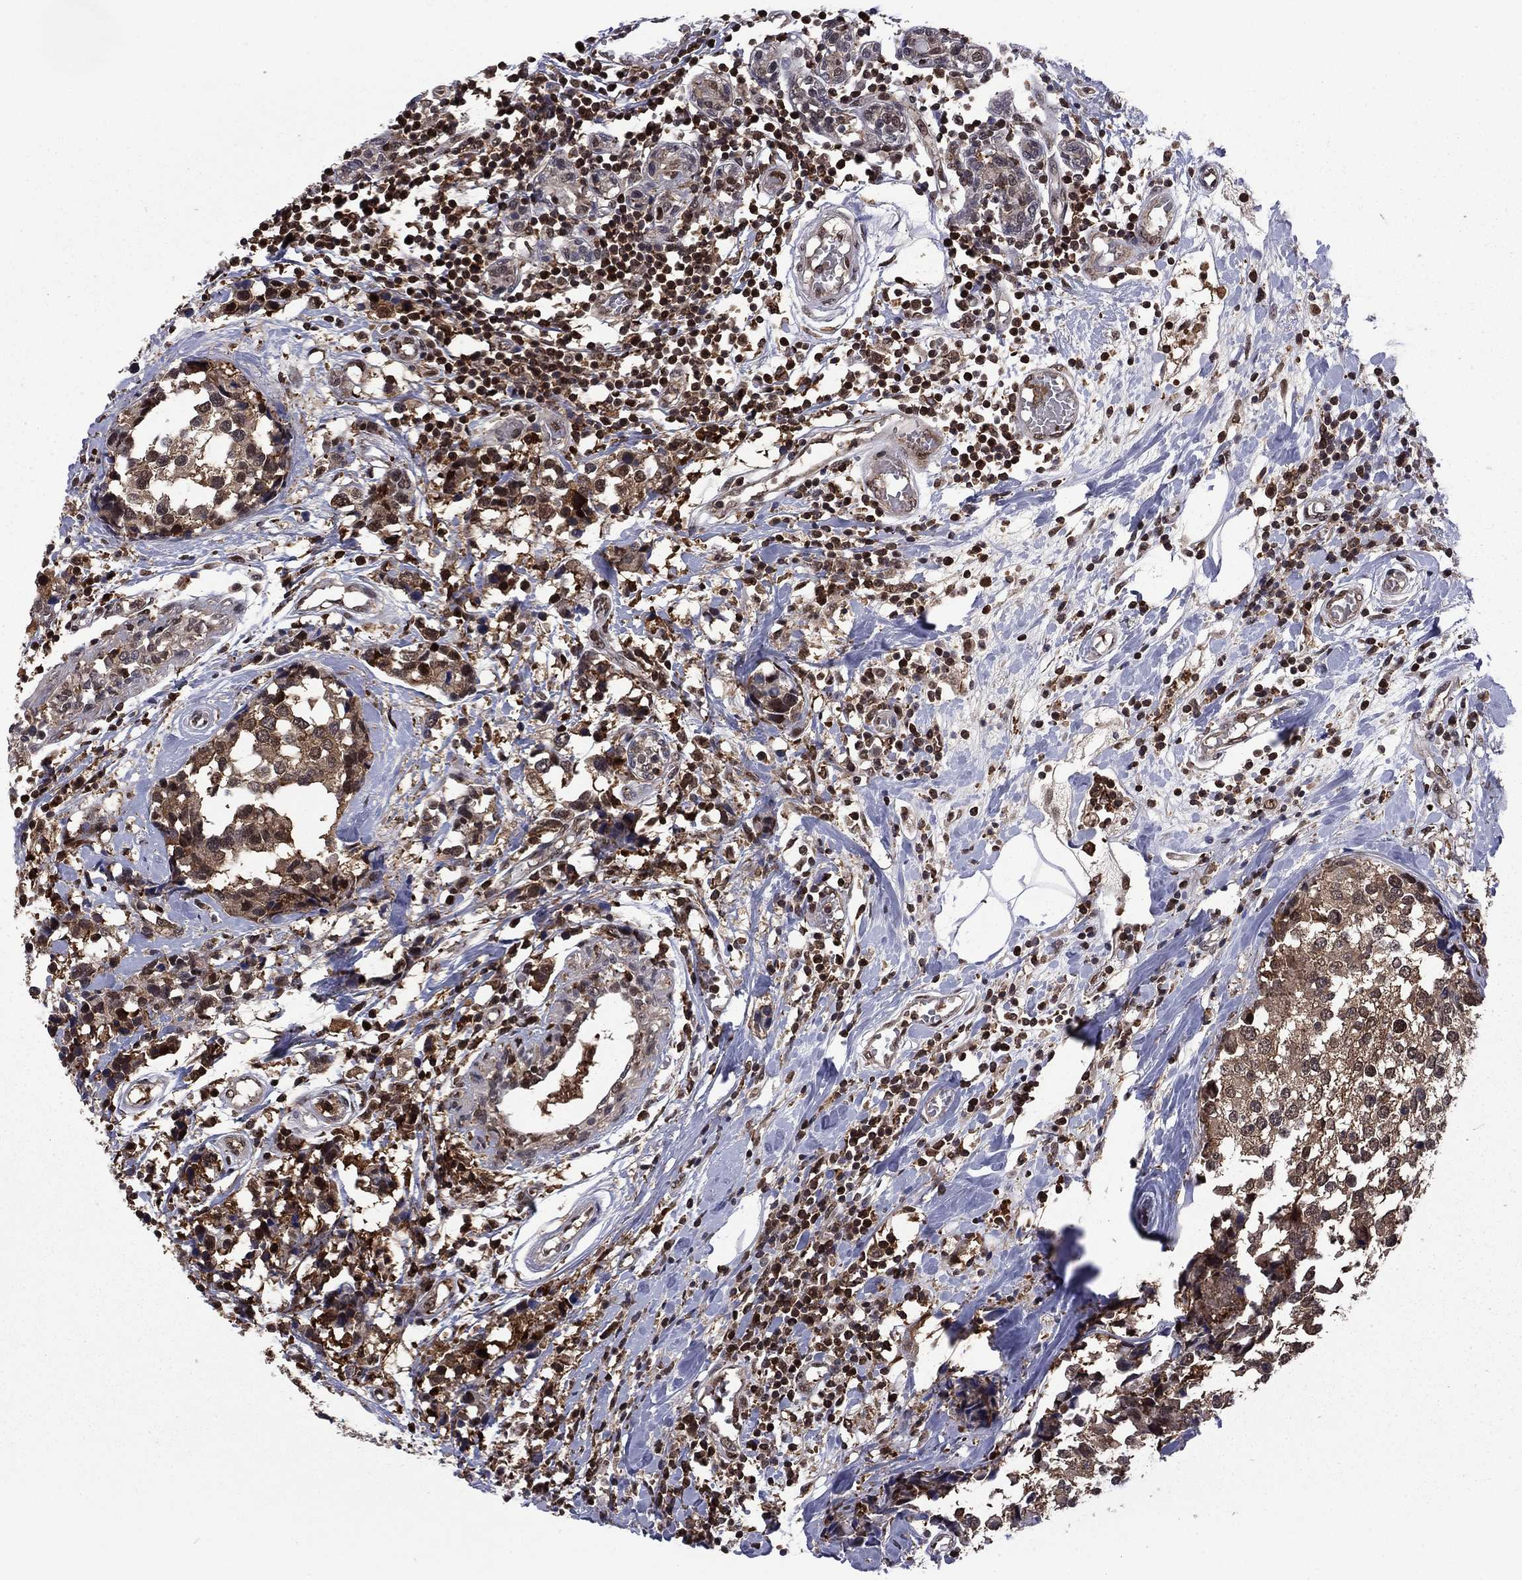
{"staining": {"intensity": "moderate", "quantity": "<25%", "location": "cytoplasmic/membranous"}, "tissue": "breast cancer", "cell_type": "Tumor cells", "image_type": "cancer", "snomed": [{"axis": "morphology", "description": "Lobular carcinoma"}, {"axis": "topography", "description": "Breast"}], "caption": "Immunohistochemical staining of breast lobular carcinoma demonstrates low levels of moderate cytoplasmic/membranous protein positivity in about <25% of tumor cells.", "gene": "PSMD2", "patient": {"sex": "female", "age": 59}}